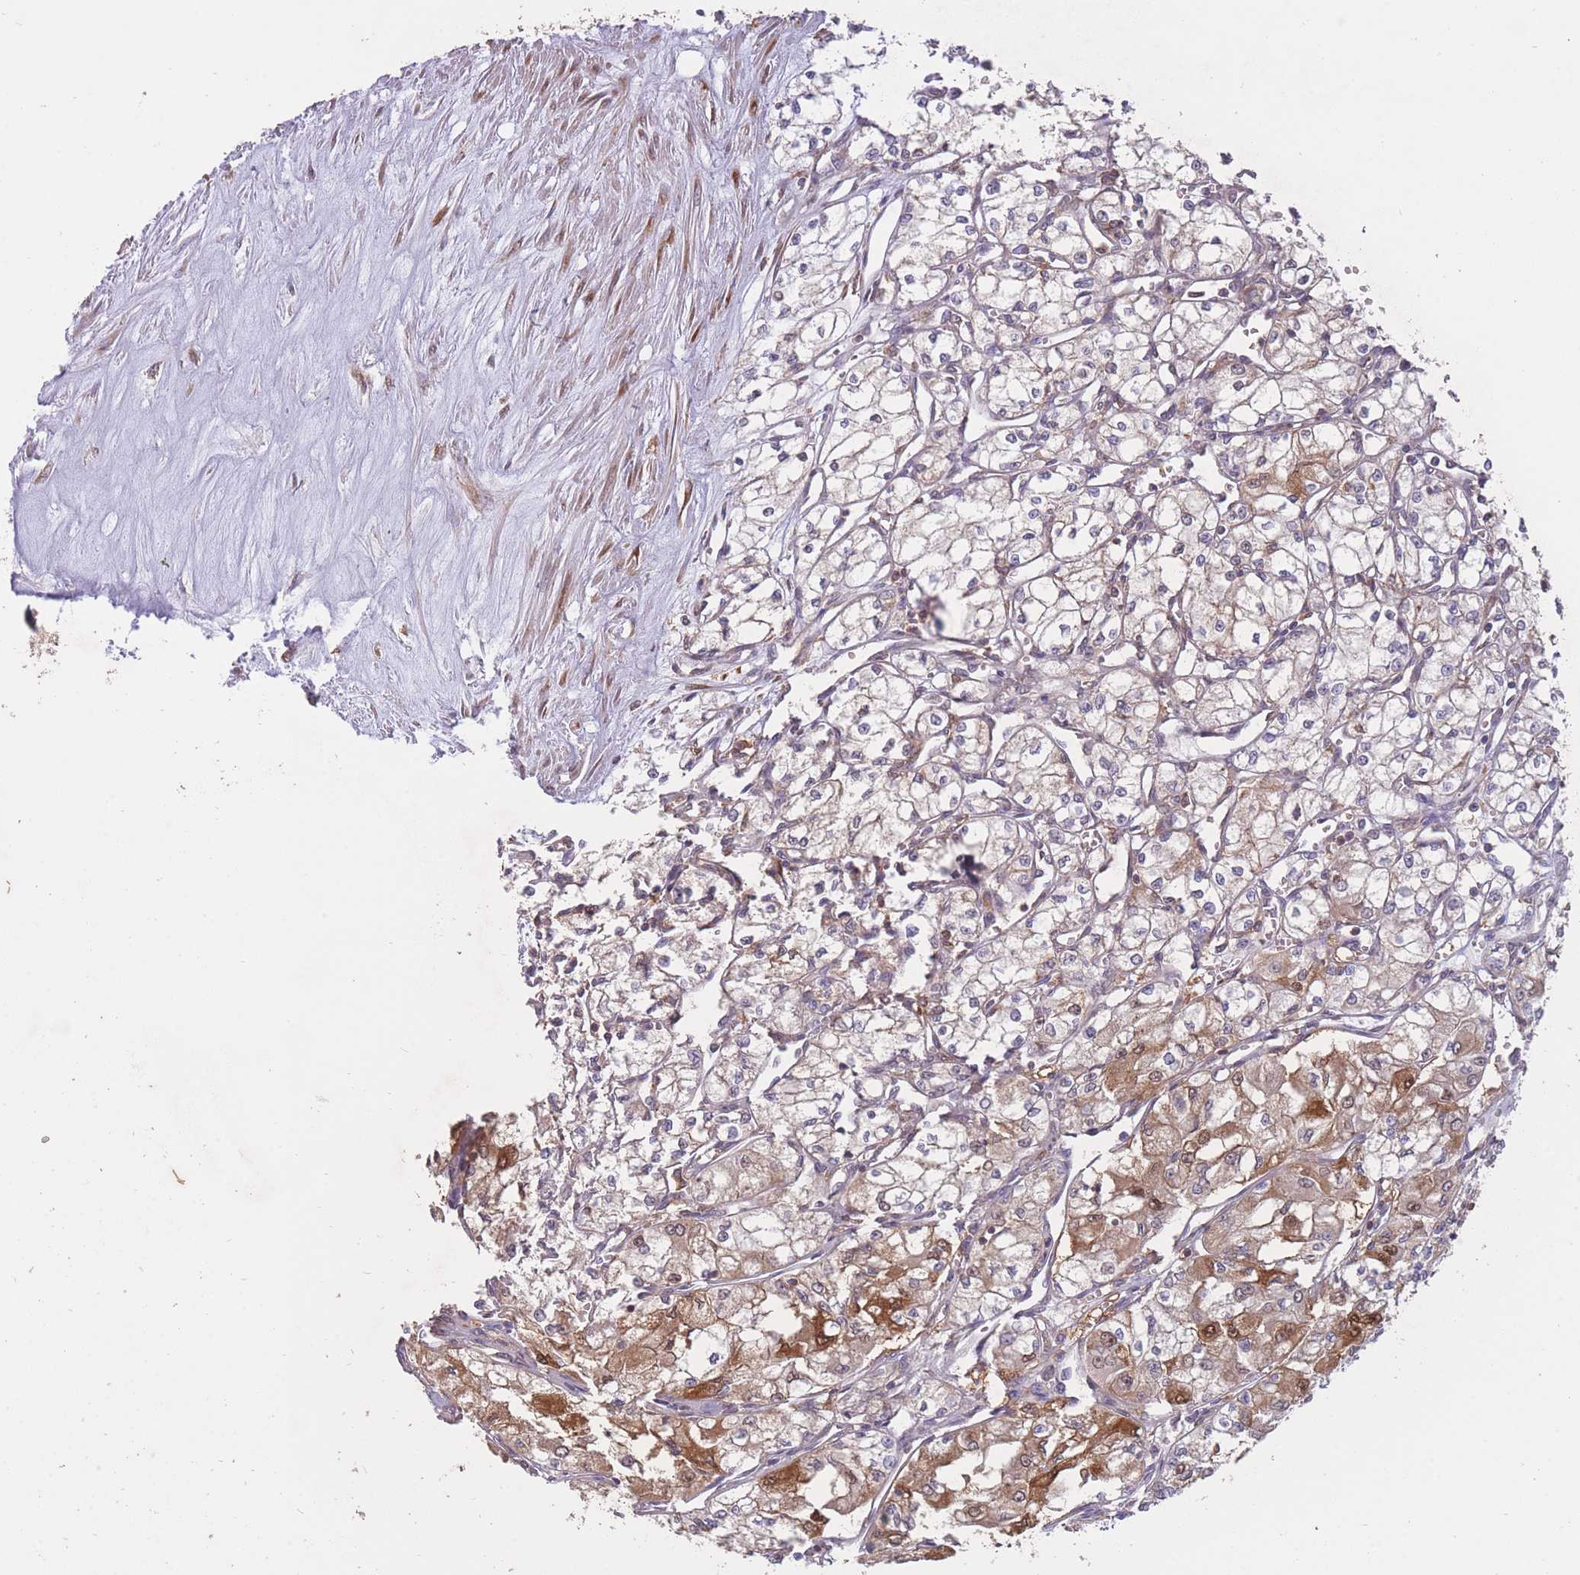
{"staining": {"intensity": "moderate", "quantity": "<25%", "location": "cytoplasmic/membranous"}, "tissue": "renal cancer", "cell_type": "Tumor cells", "image_type": "cancer", "snomed": [{"axis": "morphology", "description": "Adenocarcinoma, NOS"}, {"axis": "topography", "description": "Kidney"}], "caption": "Immunohistochemistry (IHC) (DAB) staining of renal adenocarcinoma demonstrates moderate cytoplasmic/membranous protein expression in approximately <25% of tumor cells. (Brightfield microscopy of DAB IHC at high magnification).", "gene": "GMIP", "patient": {"sex": "male", "age": 59}}